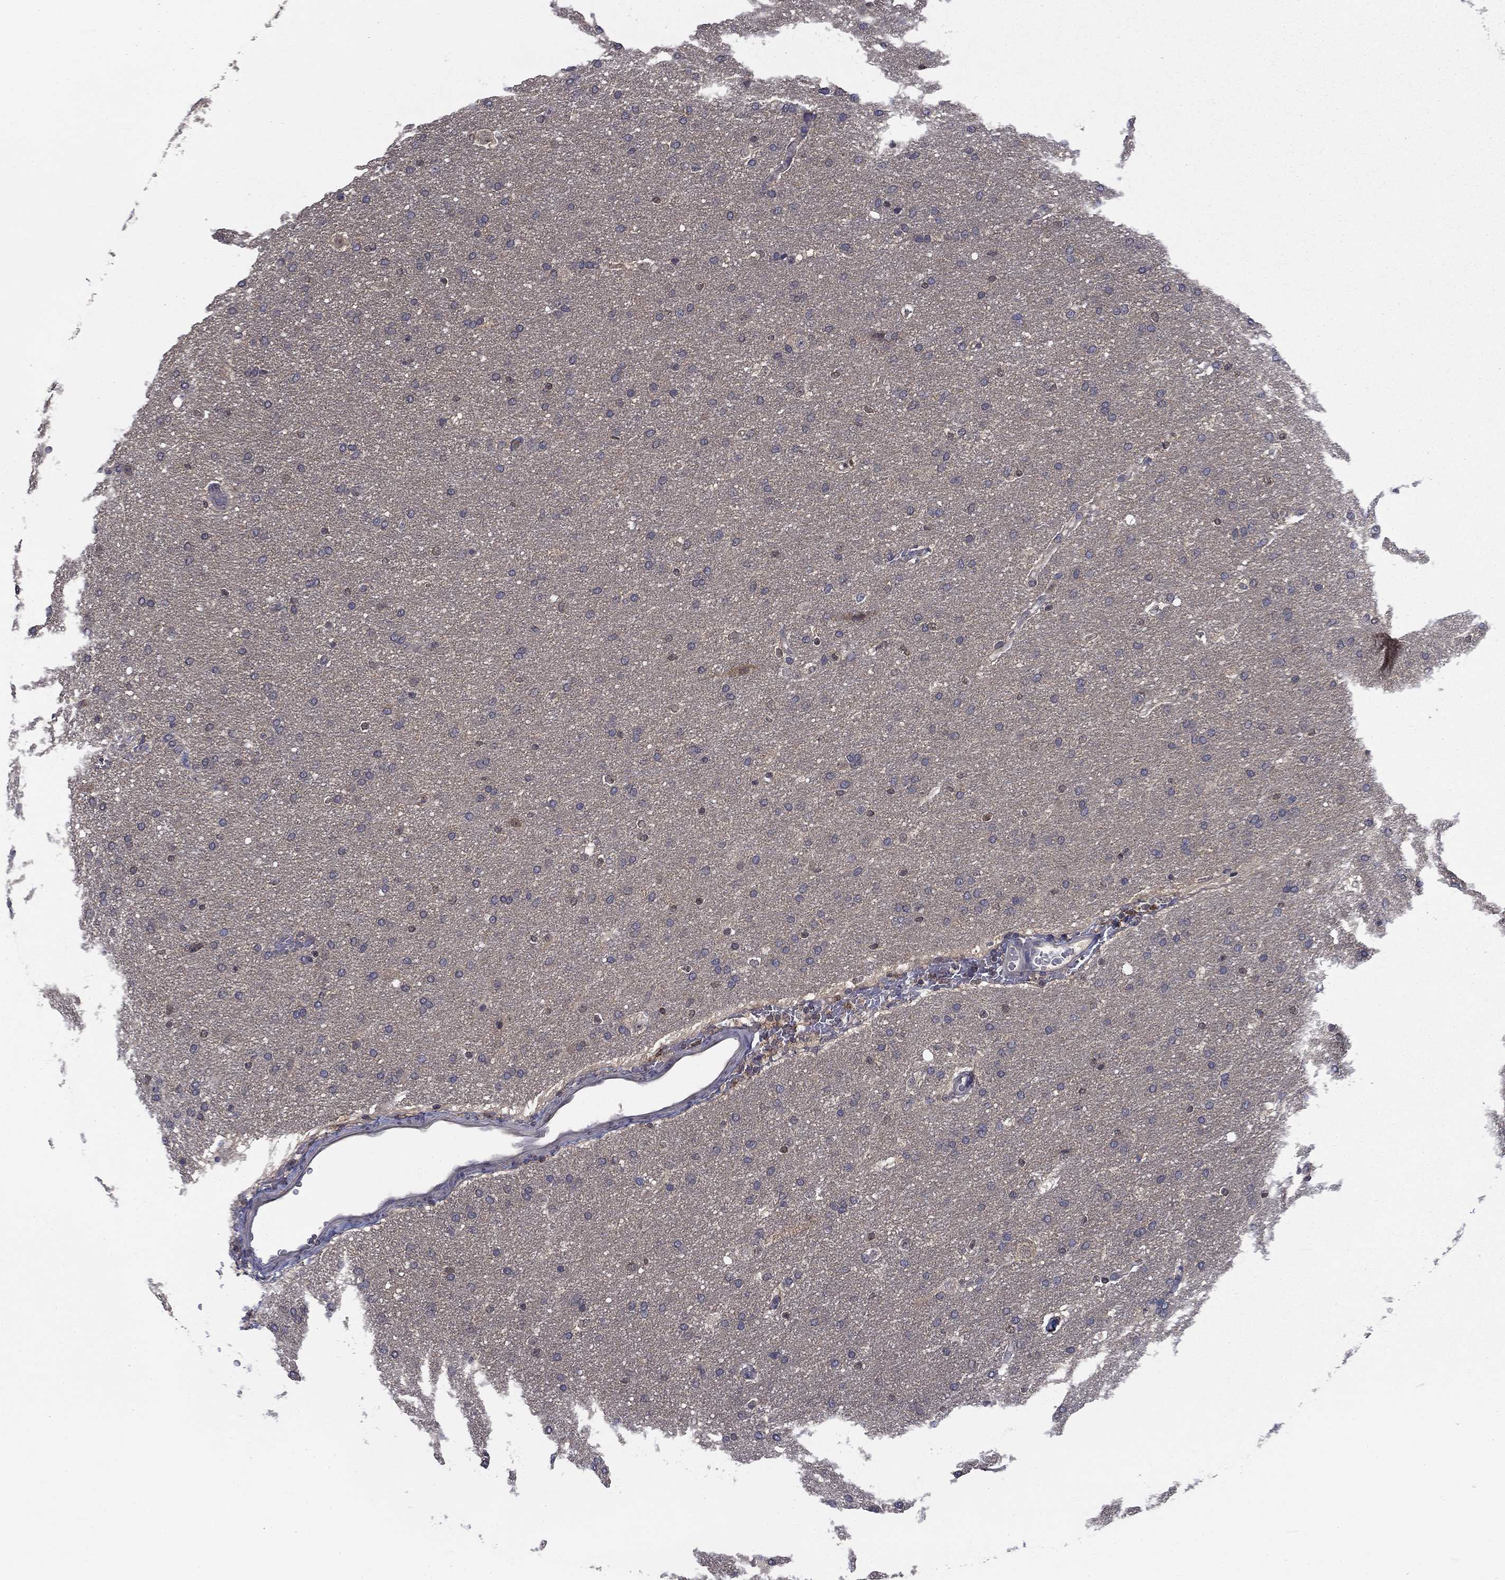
{"staining": {"intensity": "negative", "quantity": "none", "location": "none"}, "tissue": "glioma", "cell_type": "Tumor cells", "image_type": "cancer", "snomed": [{"axis": "morphology", "description": "Glioma, malignant, Low grade"}, {"axis": "topography", "description": "Brain"}], "caption": "An image of malignant low-grade glioma stained for a protein reveals no brown staining in tumor cells.", "gene": "NIT2", "patient": {"sex": "female", "age": 37}}